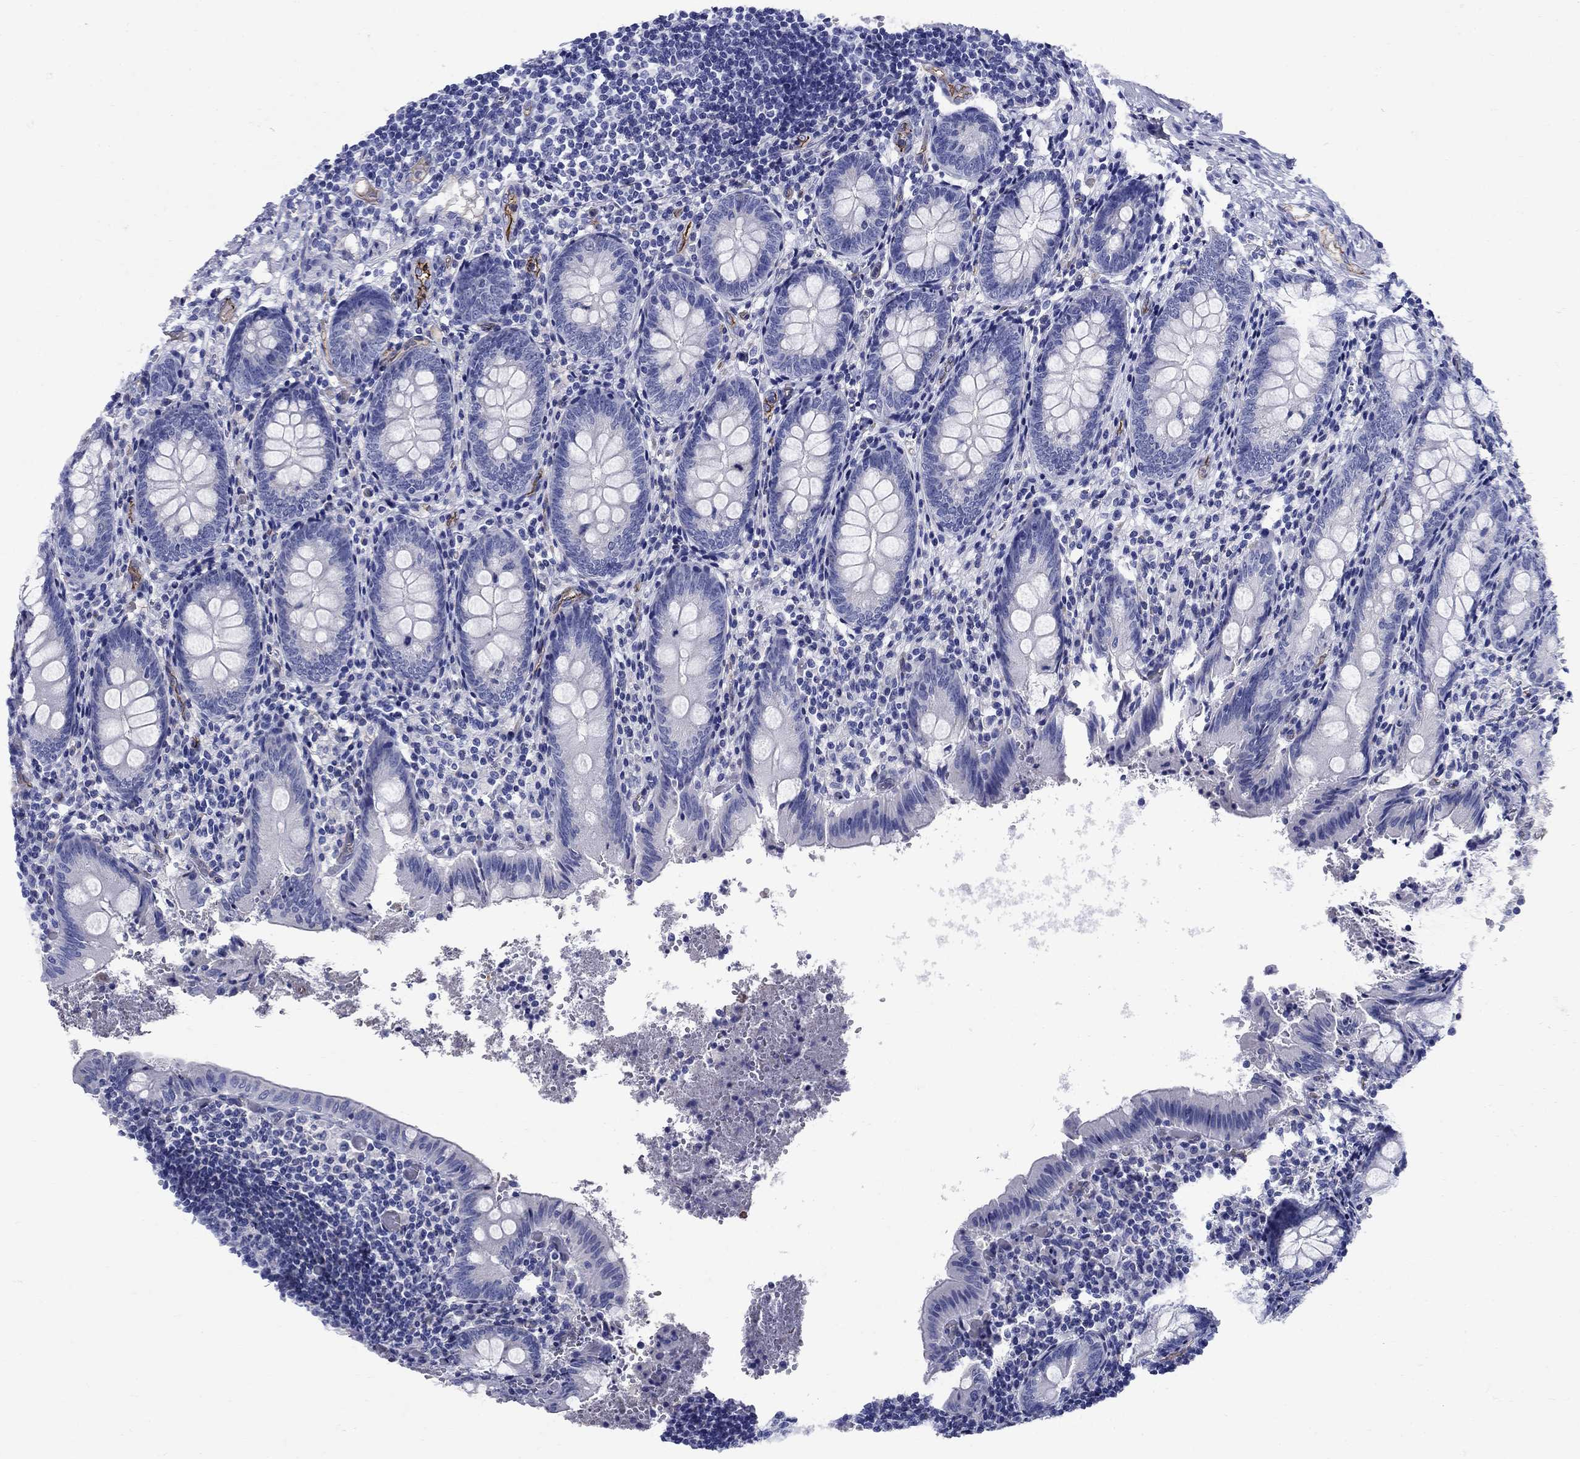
{"staining": {"intensity": "negative", "quantity": "none", "location": "none"}, "tissue": "appendix", "cell_type": "Glandular cells", "image_type": "normal", "snomed": [{"axis": "morphology", "description": "Normal tissue, NOS"}, {"axis": "topography", "description": "Appendix"}], "caption": "A photomicrograph of appendix stained for a protein exhibits no brown staining in glandular cells.", "gene": "SMCP", "patient": {"sex": "female", "age": 23}}